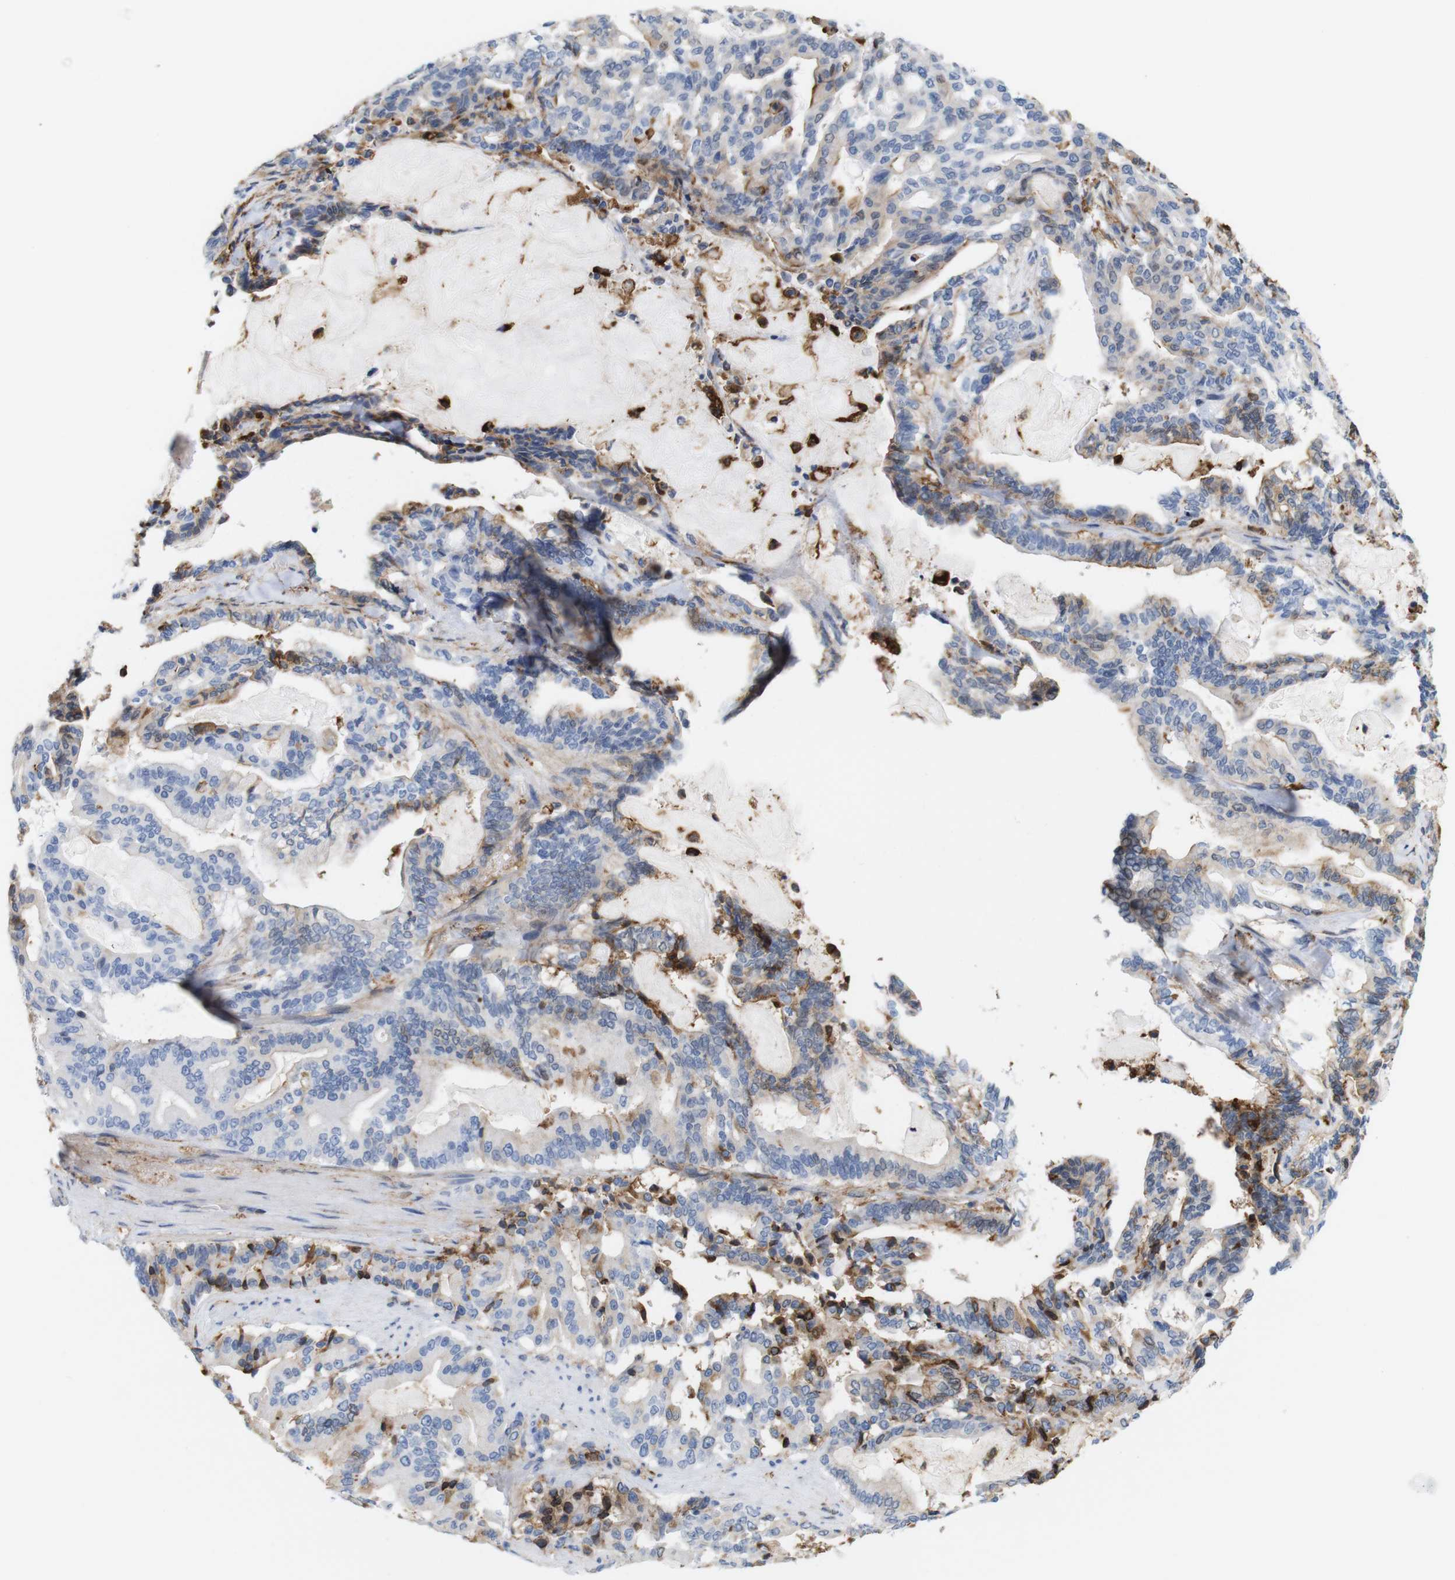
{"staining": {"intensity": "weak", "quantity": "<25%", "location": "cytoplasmic/membranous"}, "tissue": "pancreatic cancer", "cell_type": "Tumor cells", "image_type": "cancer", "snomed": [{"axis": "morphology", "description": "Adenocarcinoma, NOS"}, {"axis": "topography", "description": "Pancreas"}], "caption": "High magnification brightfield microscopy of pancreatic adenocarcinoma stained with DAB (3,3'-diaminobenzidine) (brown) and counterstained with hematoxylin (blue): tumor cells show no significant staining.", "gene": "ANXA1", "patient": {"sex": "male", "age": 63}}